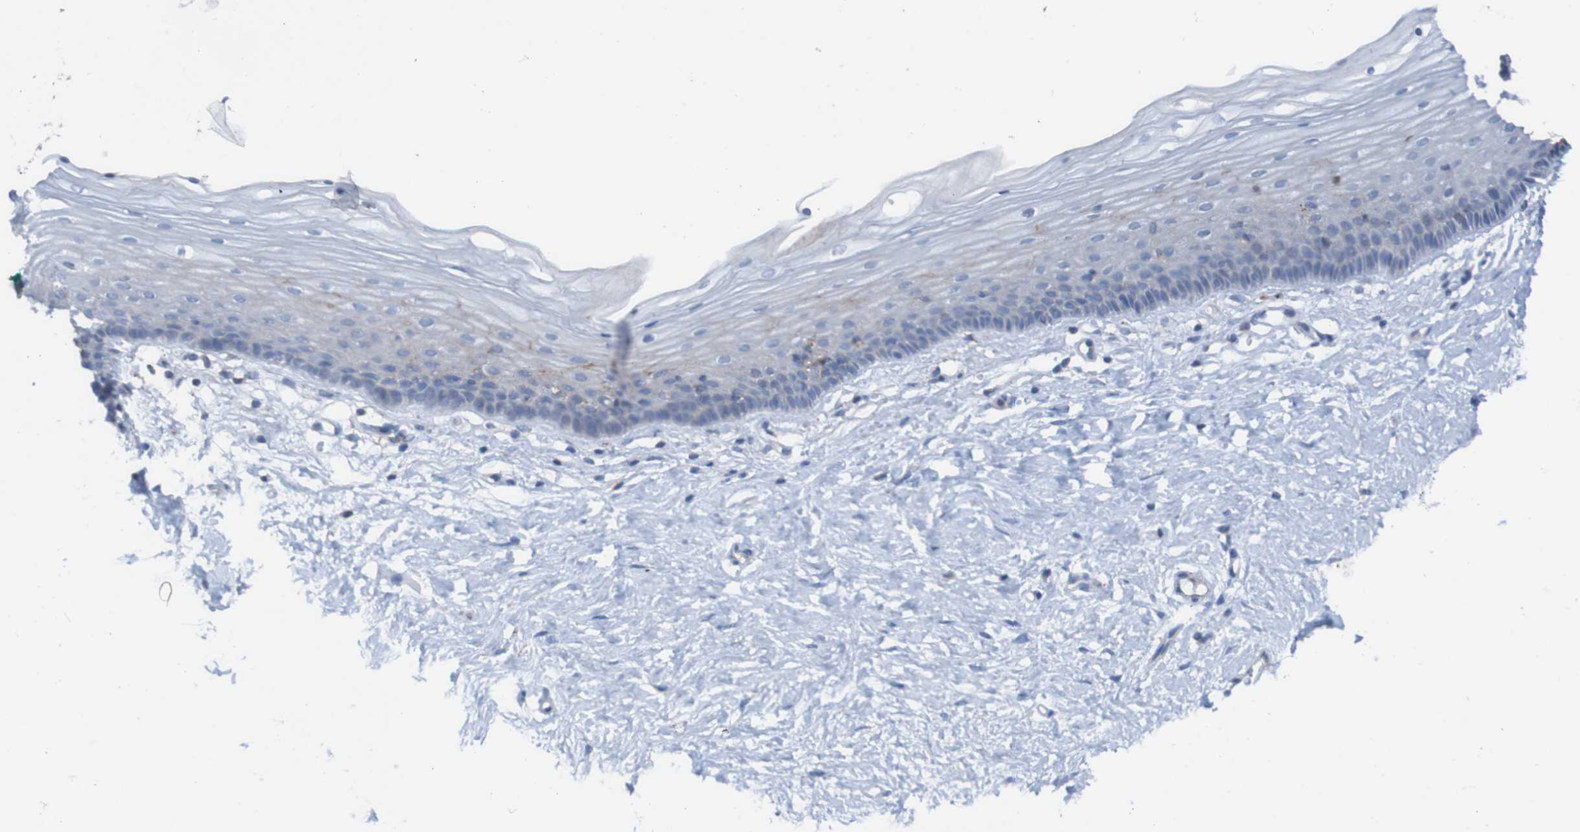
{"staining": {"intensity": "weak", "quantity": "<25%", "location": "cytoplasmic/membranous"}, "tissue": "vagina", "cell_type": "Squamous epithelial cells", "image_type": "normal", "snomed": [{"axis": "morphology", "description": "Normal tissue, NOS"}, {"axis": "topography", "description": "Vagina"}], "caption": "IHC photomicrograph of normal vagina: vagina stained with DAB exhibits no significant protein staining in squamous epithelial cells. (Stains: DAB immunohistochemistry (IHC) with hematoxylin counter stain, Microscopy: brightfield microscopy at high magnification).", "gene": "RNF182", "patient": {"sex": "female", "age": 44}}